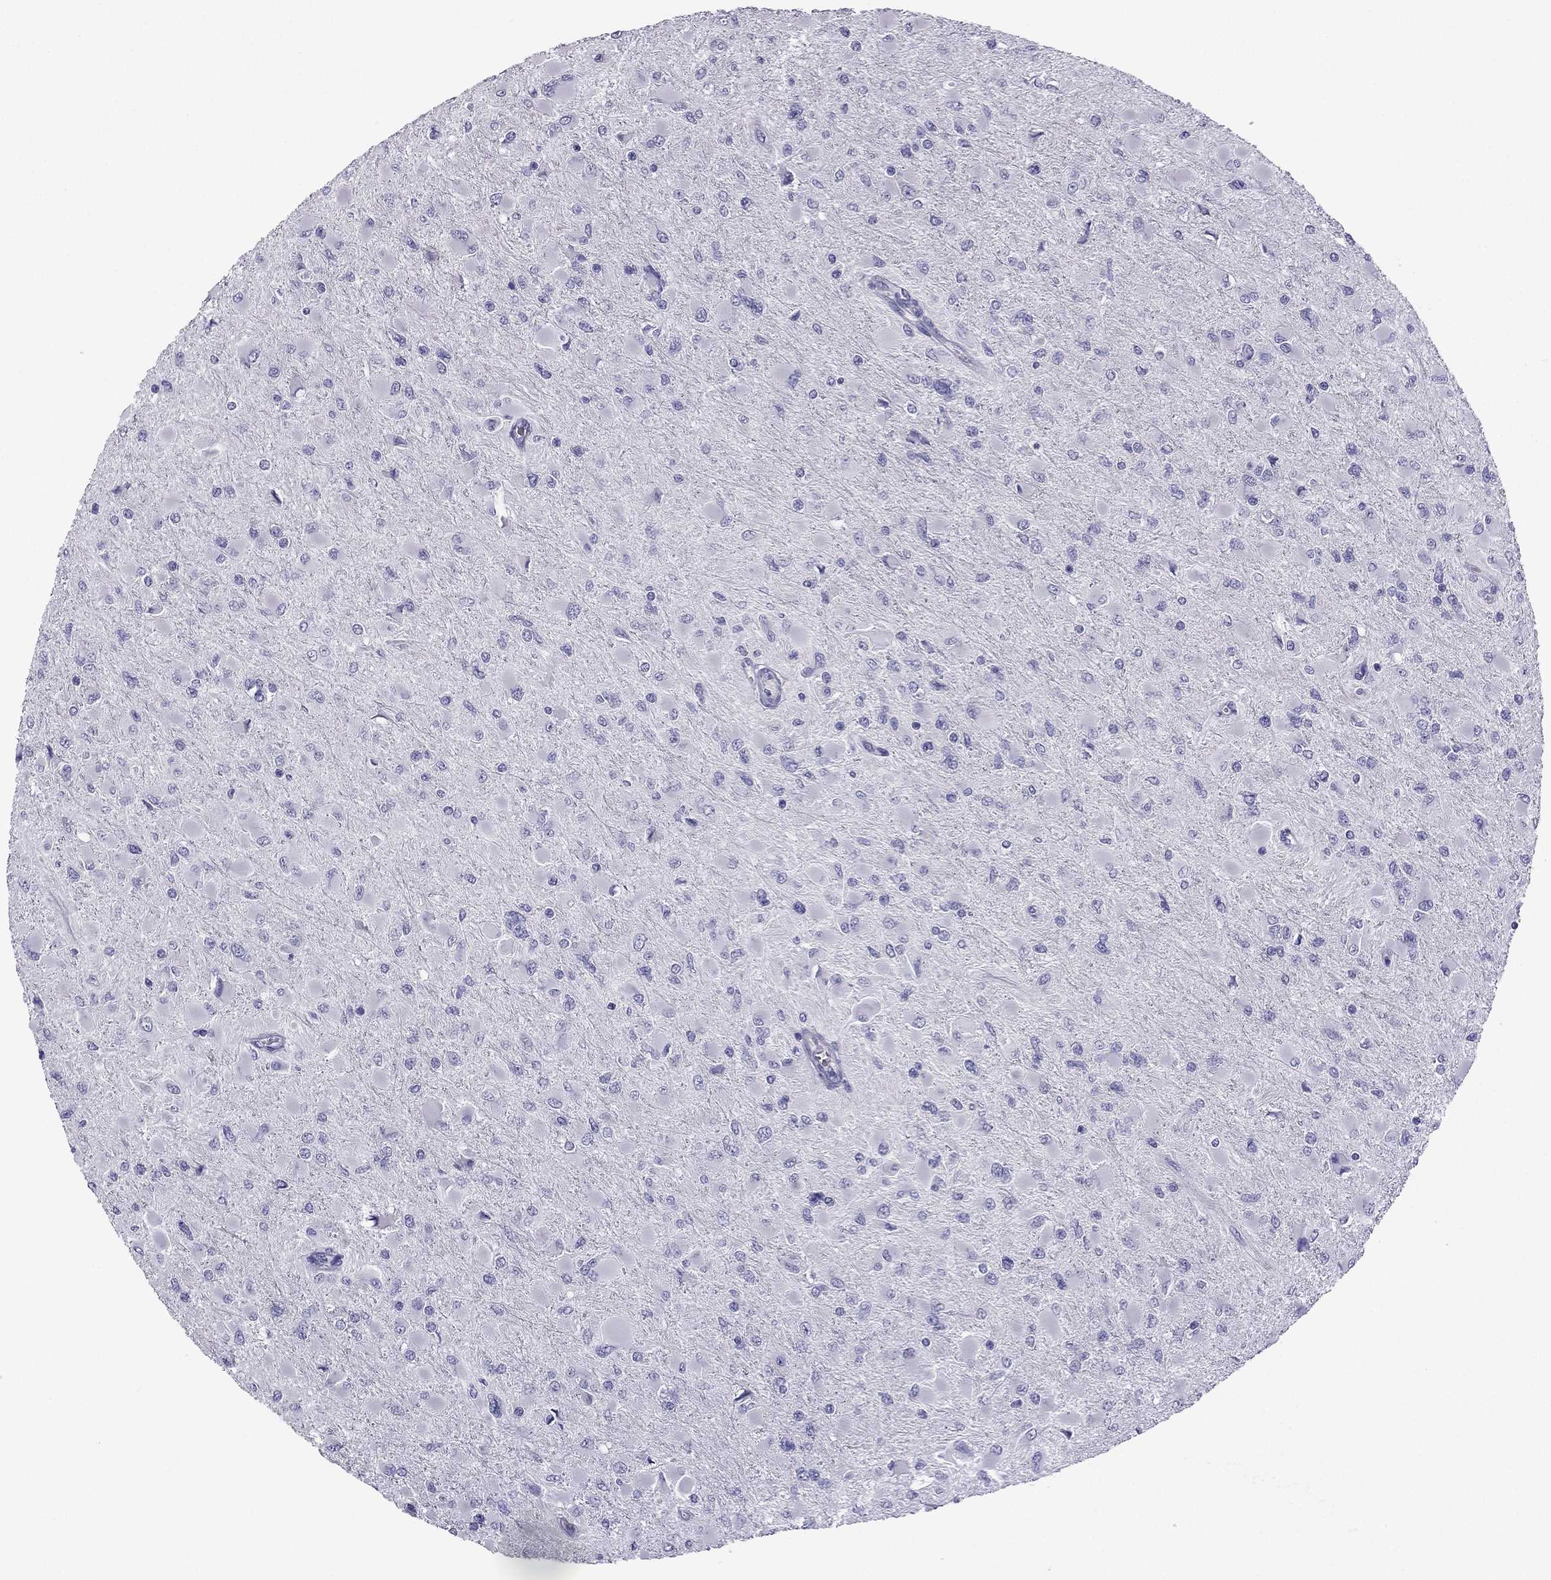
{"staining": {"intensity": "negative", "quantity": "none", "location": "none"}, "tissue": "glioma", "cell_type": "Tumor cells", "image_type": "cancer", "snomed": [{"axis": "morphology", "description": "Glioma, malignant, High grade"}, {"axis": "topography", "description": "Cerebral cortex"}], "caption": "High power microscopy photomicrograph of an immunohistochemistry (IHC) histopathology image of glioma, revealing no significant expression in tumor cells.", "gene": "GJA8", "patient": {"sex": "female", "age": 36}}